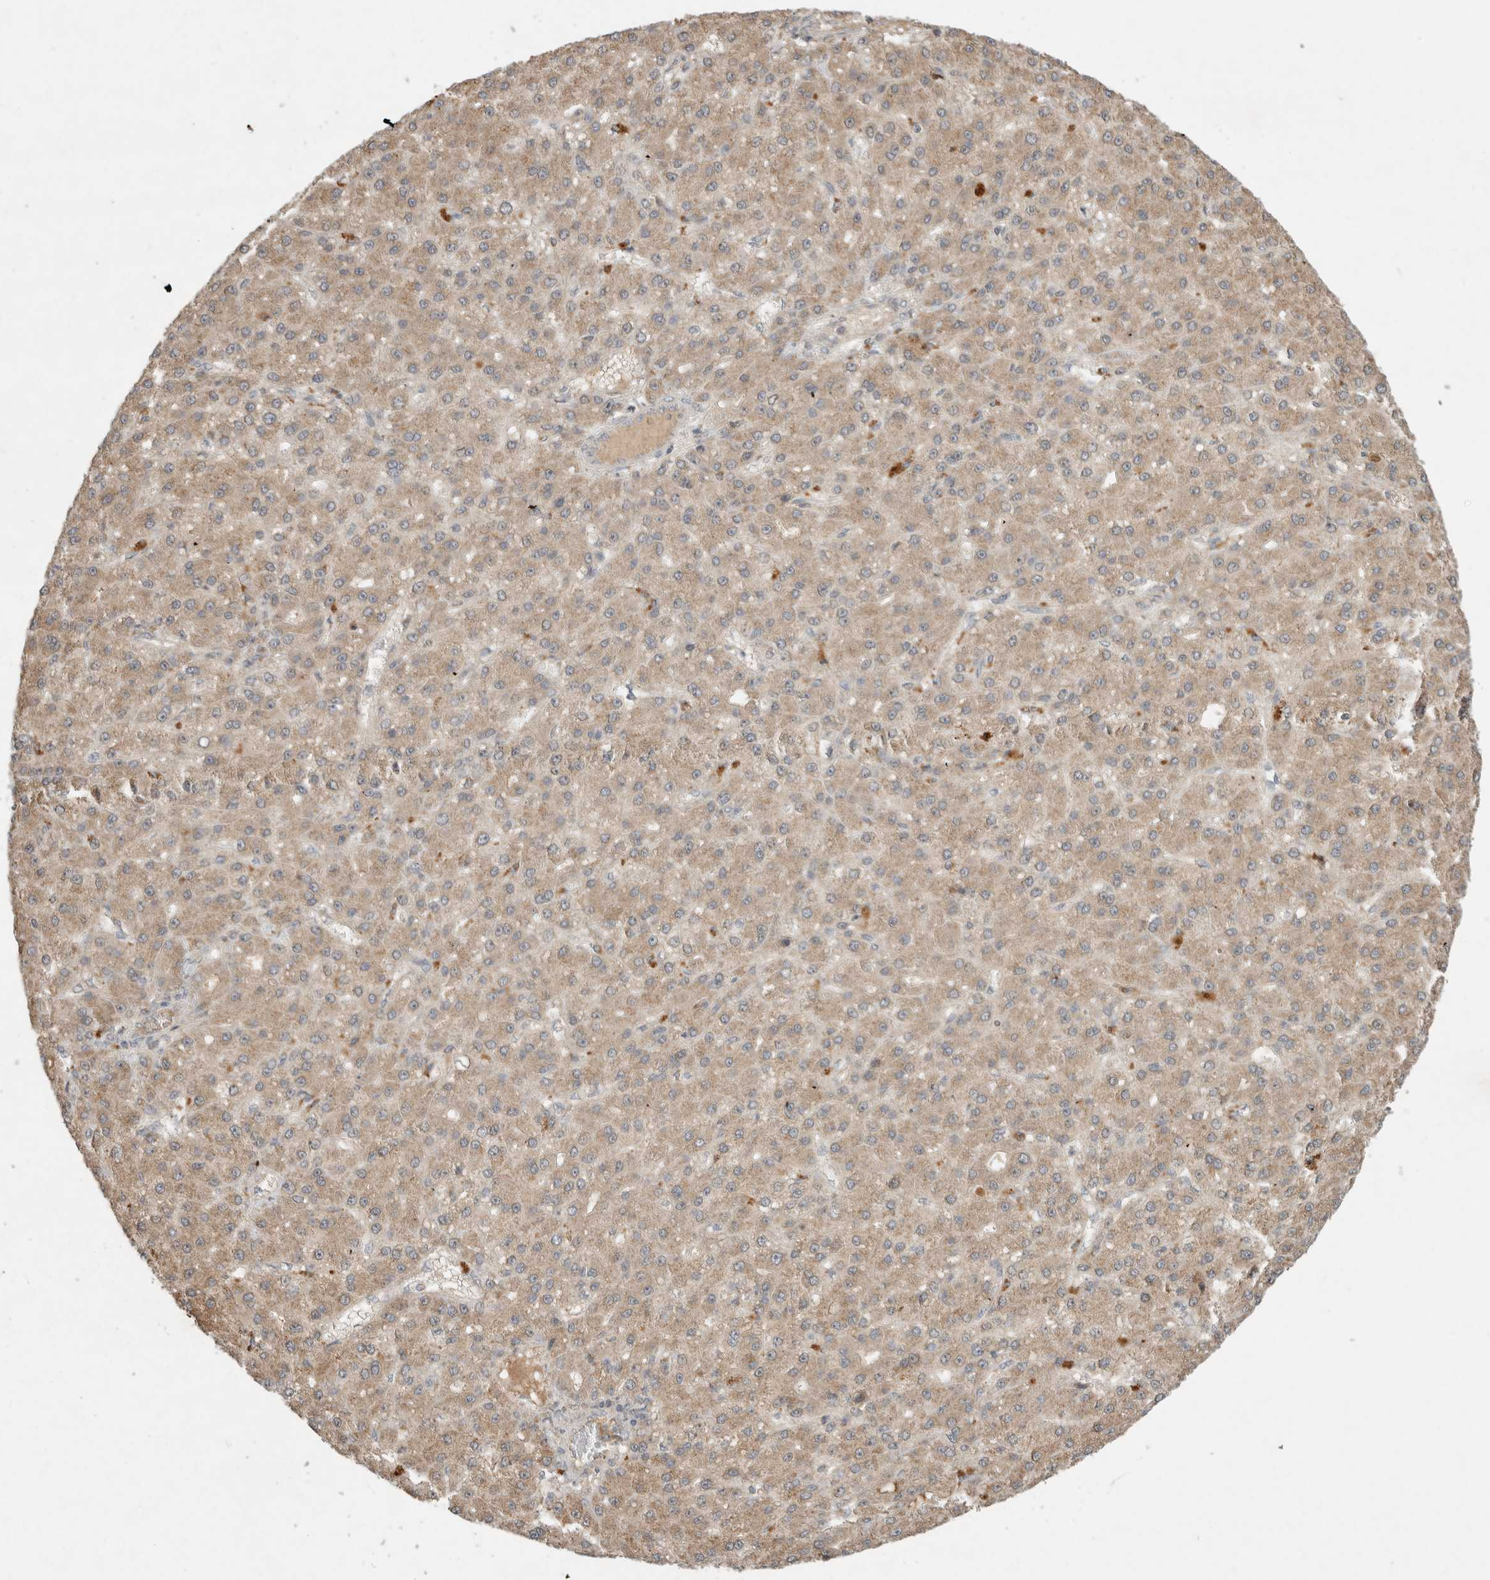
{"staining": {"intensity": "moderate", "quantity": ">75%", "location": "cytoplasmic/membranous"}, "tissue": "liver cancer", "cell_type": "Tumor cells", "image_type": "cancer", "snomed": [{"axis": "morphology", "description": "Carcinoma, Hepatocellular, NOS"}, {"axis": "topography", "description": "Liver"}], "caption": "Liver hepatocellular carcinoma stained with DAB (3,3'-diaminobenzidine) immunohistochemistry displays medium levels of moderate cytoplasmic/membranous expression in about >75% of tumor cells.", "gene": "LOXL2", "patient": {"sex": "male", "age": 67}}